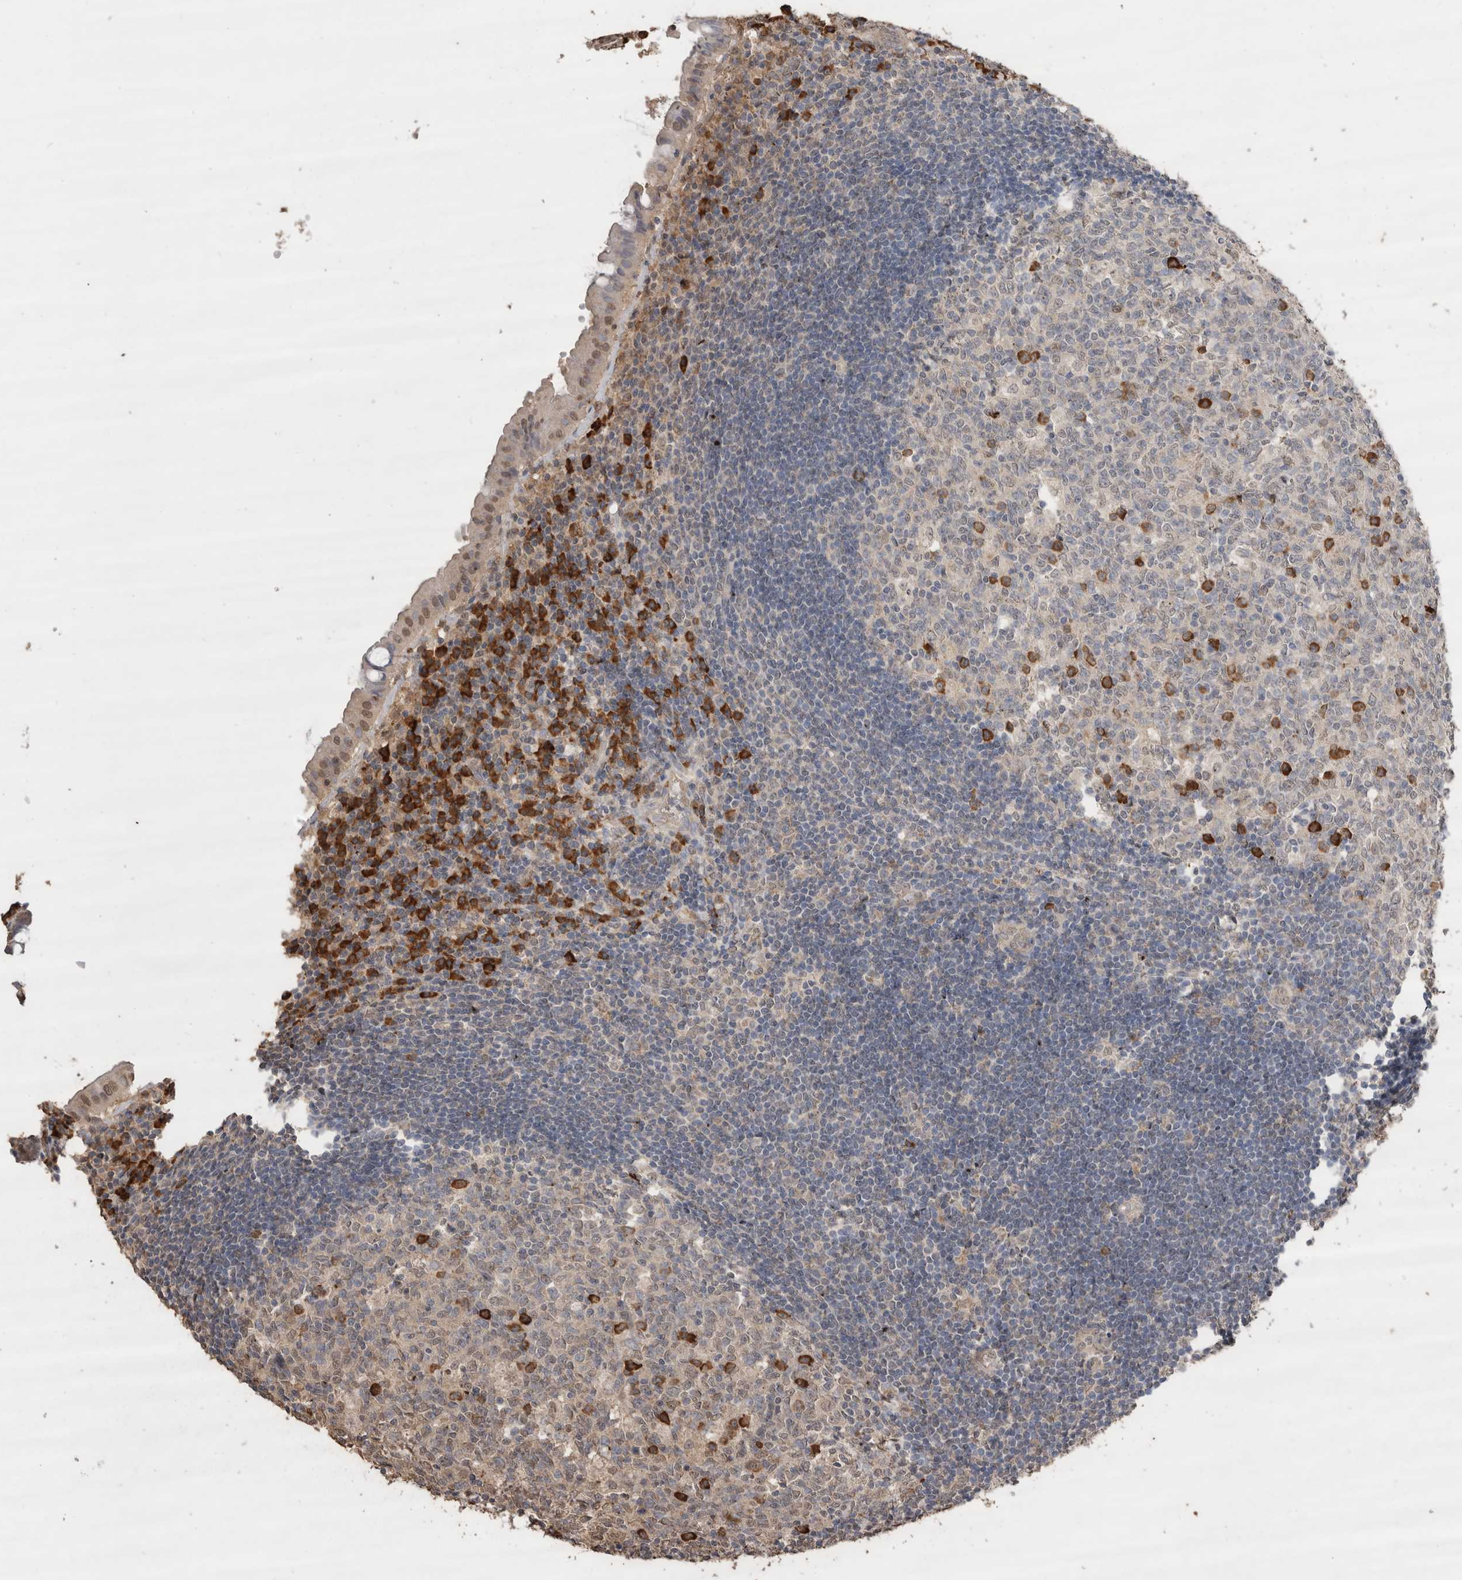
{"staining": {"intensity": "weak", "quantity": "25%-75%", "location": "cytoplasmic/membranous"}, "tissue": "appendix", "cell_type": "Glandular cells", "image_type": "normal", "snomed": [{"axis": "morphology", "description": "Normal tissue, NOS"}, {"axis": "topography", "description": "Appendix"}], "caption": "Glandular cells display low levels of weak cytoplasmic/membranous expression in approximately 25%-75% of cells in normal human appendix. The protein is stained brown, and the nuclei are stained in blue (DAB IHC with brightfield microscopy, high magnification).", "gene": "CRELD2", "patient": {"sex": "female", "age": 54}}